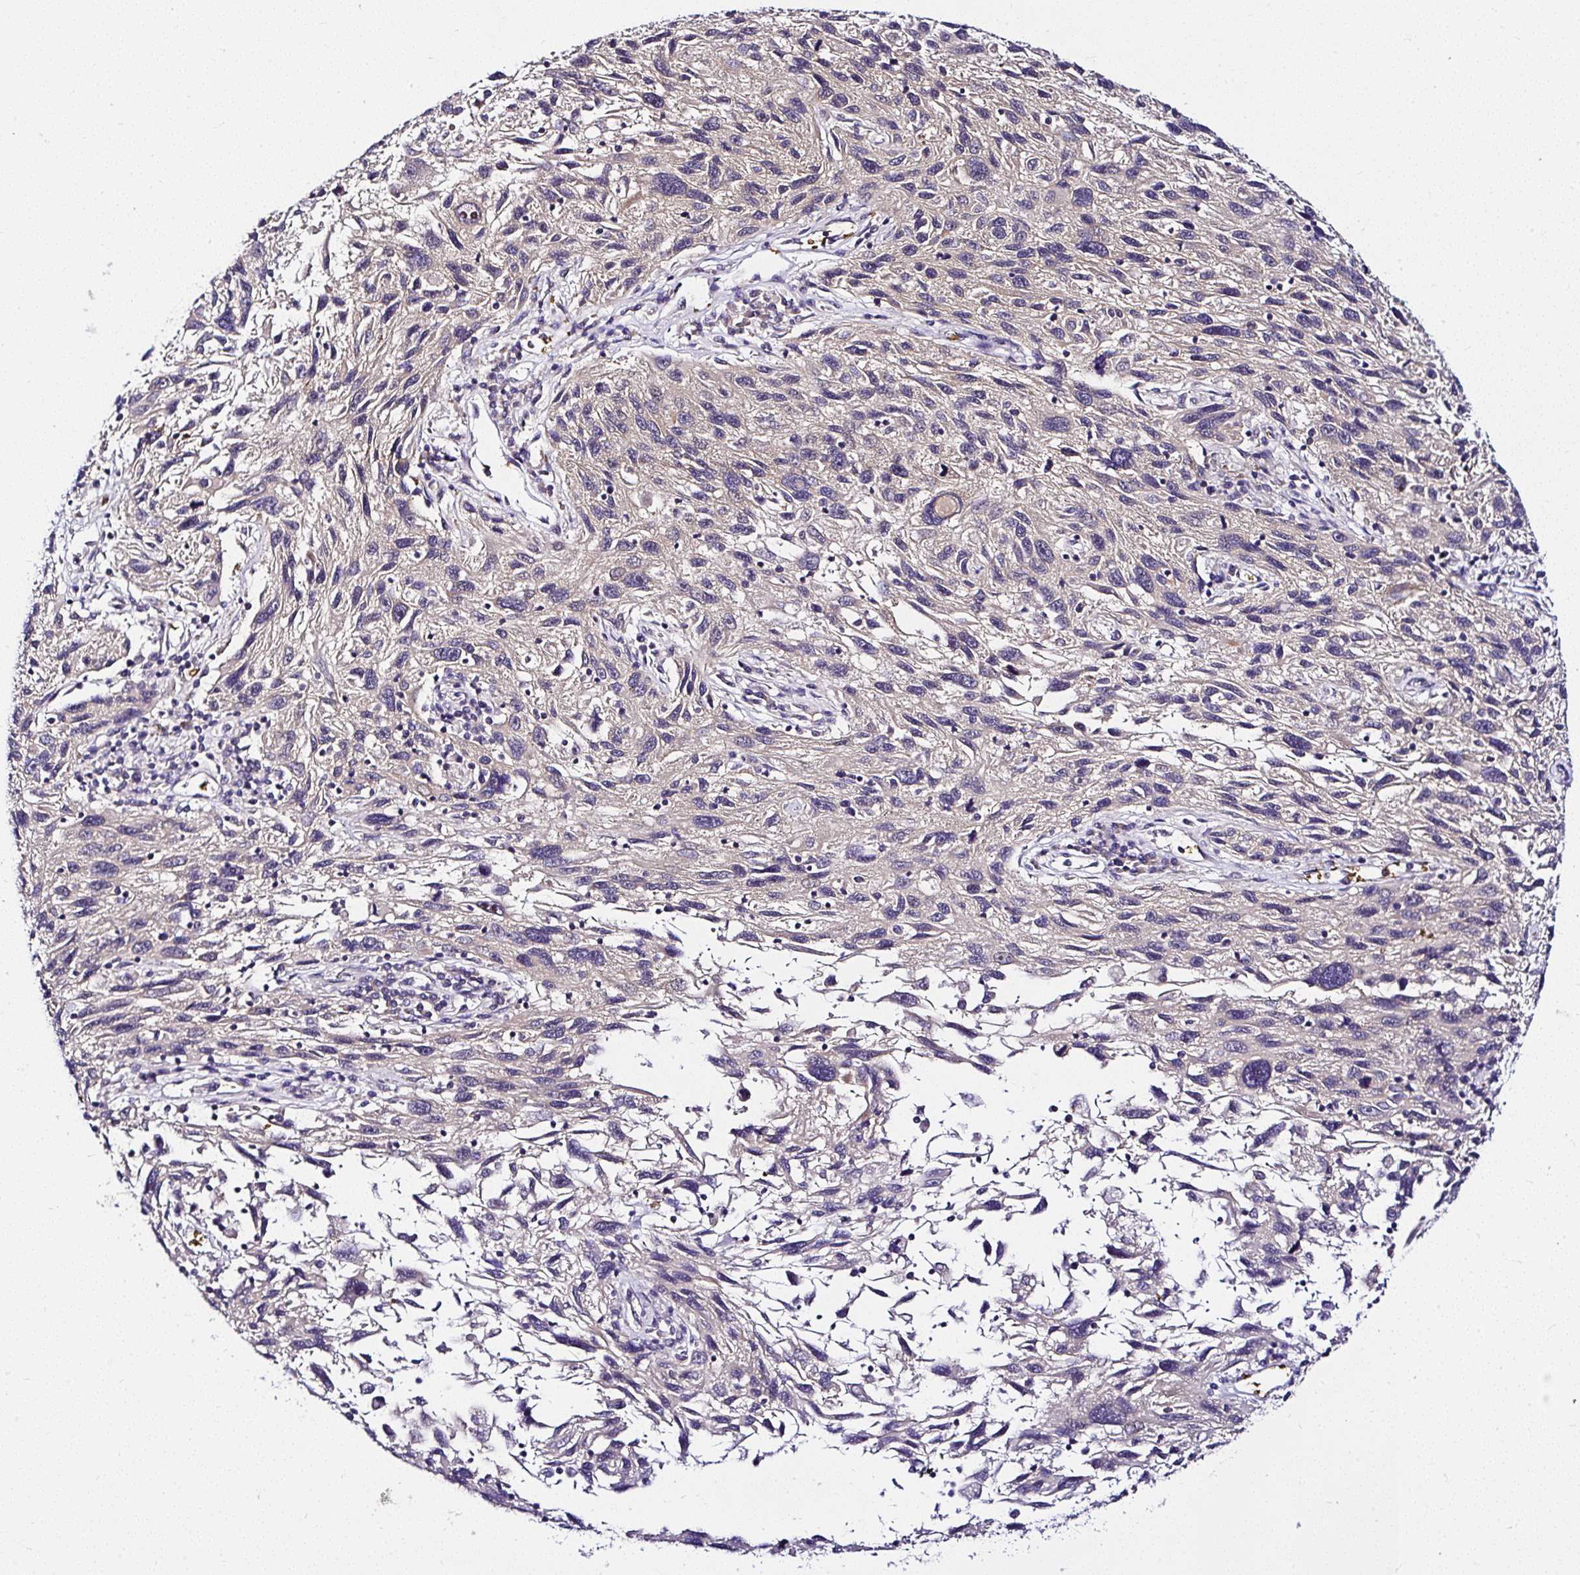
{"staining": {"intensity": "negative", "quantity": "none", "location": "none"}, "tissue": "melanoma", "cell_type": "Tumor cells", "image_type": "cancer", "snomed": [{"axis": "morphology", "description": "Malignant melanoma, NOS"}, {"axis": "topography", "description": "Skin"}], "caption": "High magnification brightfield microscopy of melanoma stained with DAB (3,3'-diaminobenzidine) (brown) and counterstained with hematoxylin (blue): tumor cells show no significant expression.", "gene": "DEPDC5", "patient": {"sex": "male", "age": 53}}